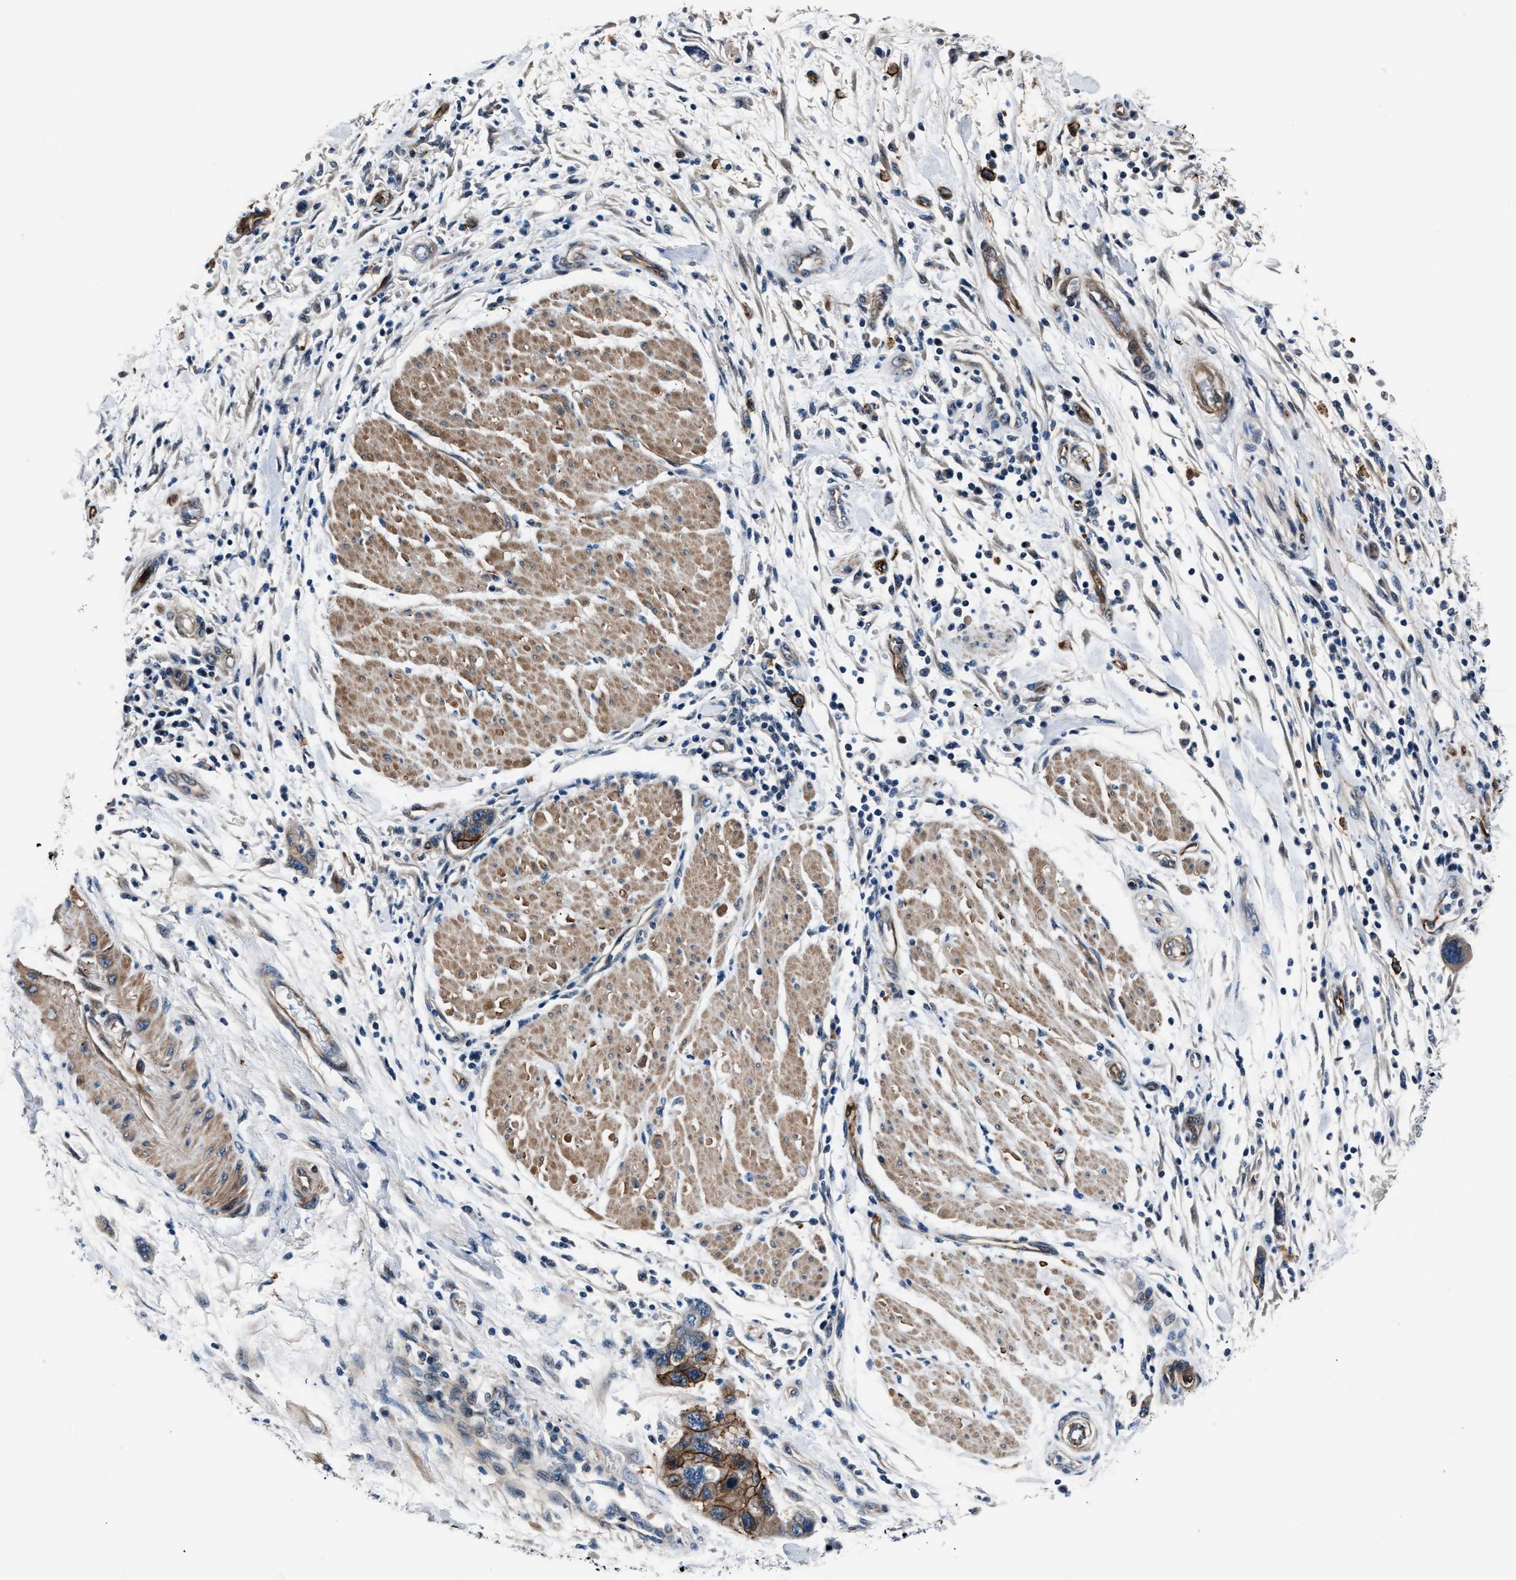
{"staining": {"intensity": "moderate", "quantity": "<25%", "location": "cytoplasmic/membranous"}, "tissue": "pancreatic cancer", "cell_type": "Tumor cells", "image_type": "cancer", "snomed": [{"axis": "morphology", "description": "Normal tissue, NOS"}, {"axis": "morphology", "description": "Adenocarcinoma, NOS"}, {"axis": "topography", "description": "Pancreas"}], "caption": "Protein staining of pancreatic cancer (adenocarcinoma) tissue demonstrates moderate cytoplasmic/membranous positivity in approximately <25% of tumor cells.", "gene": "MPDZ", "patient": {"sex": "female", "age": 71}}